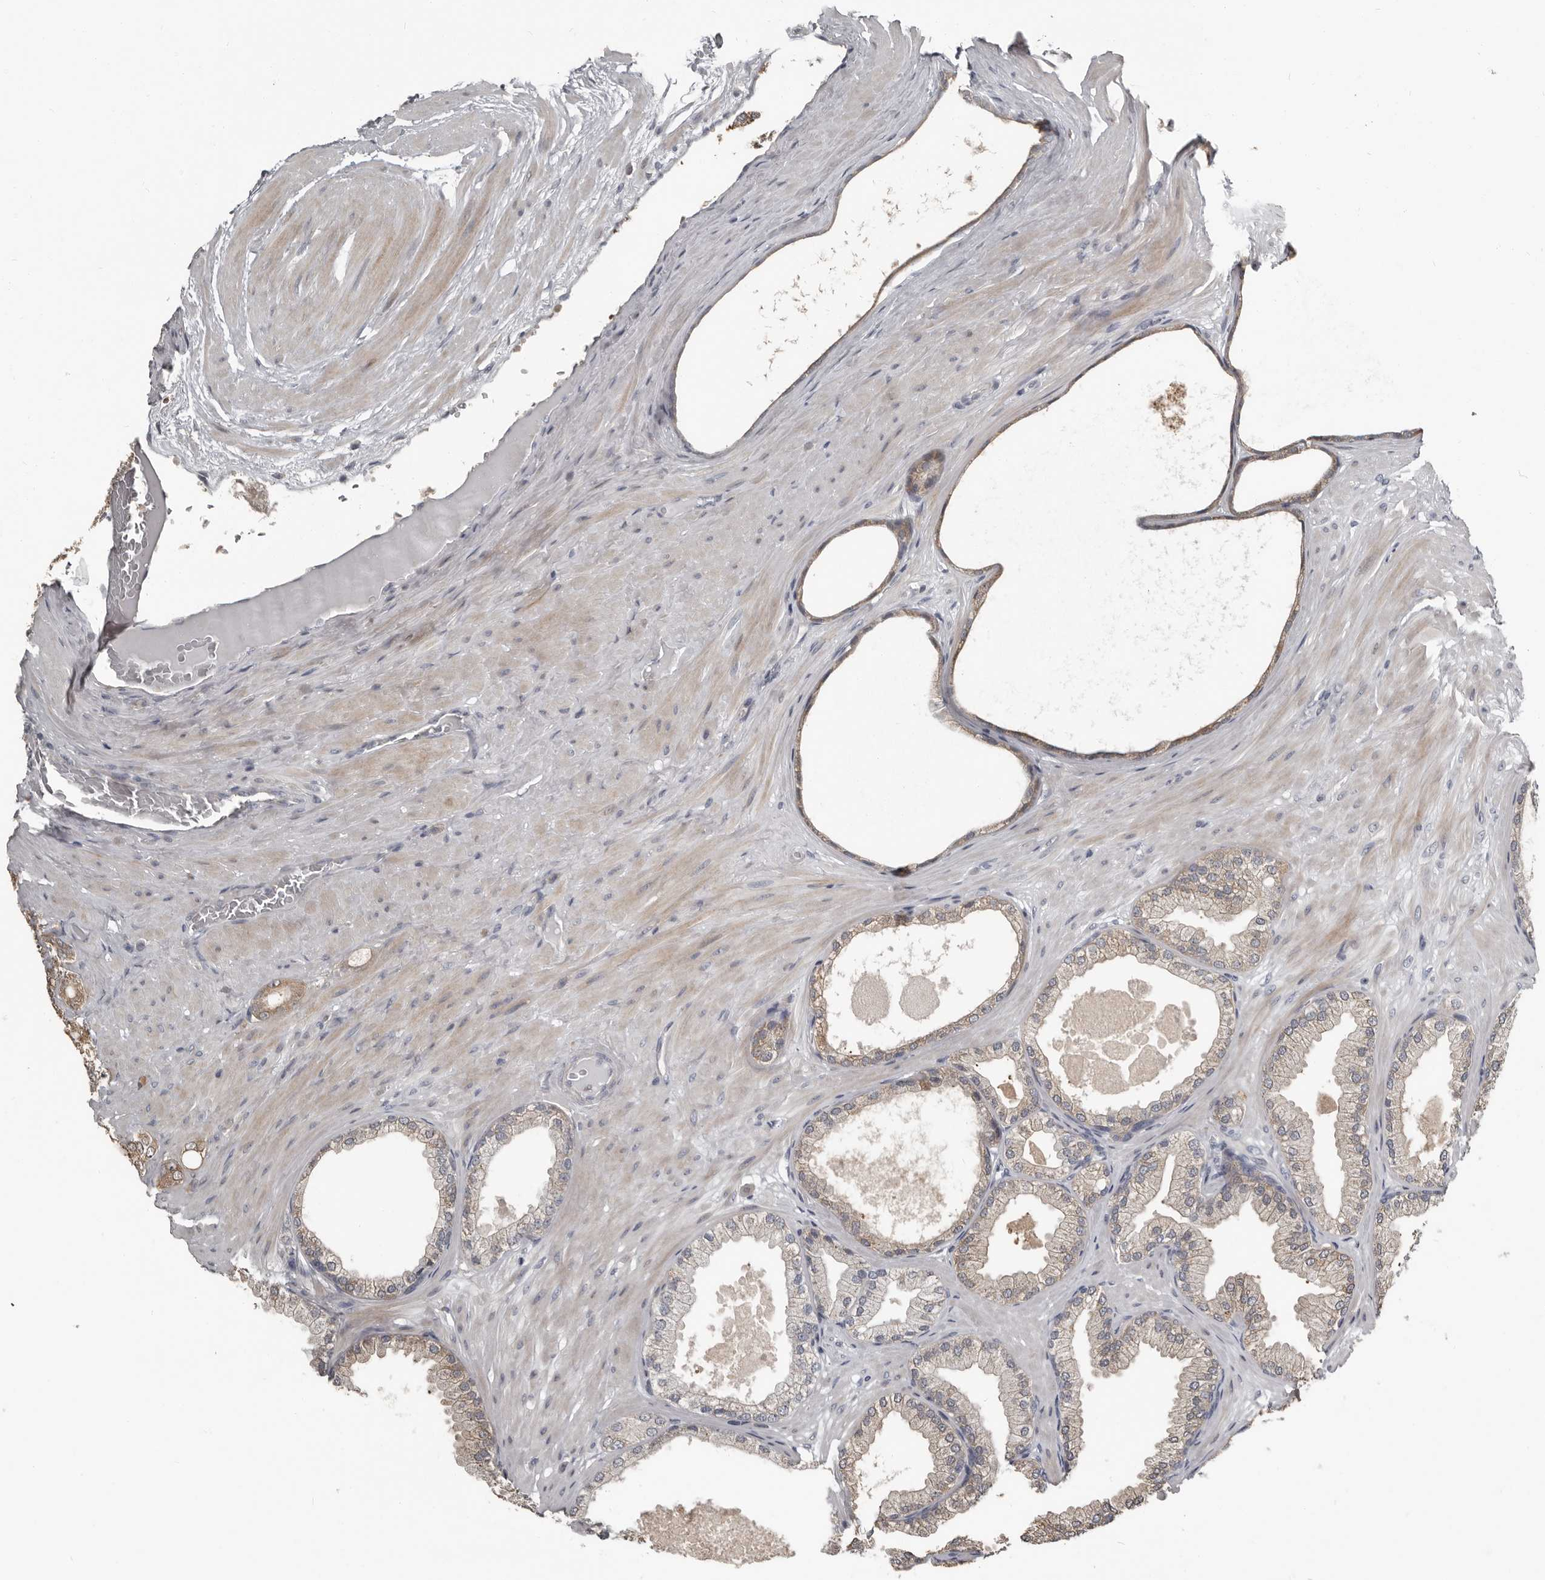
{"staining": {"intensity": "weak", "quantity": ">75%", "location": "cytoplasmic/membranous"}, "tissue": "prostate cancer", "cell_type": "Tumor cells", "image_type": "cancer", "snomed": [{"axis": "morphology", "description": "Adenocarcinoma, Low grade"}, {"axis": "topography", "description": "Prostate"}], "caption": "Brown immunohistochemical staining in human low-grade adenocarcinoma (prostate) displays weak cytoplasmic/membranous staining in about >75% of tumor cells. The protein is shown in brown color, while the nuclei are stained blue.", "gene": "KCNJ8", "patient": {"sex": "male", "age": 63}}